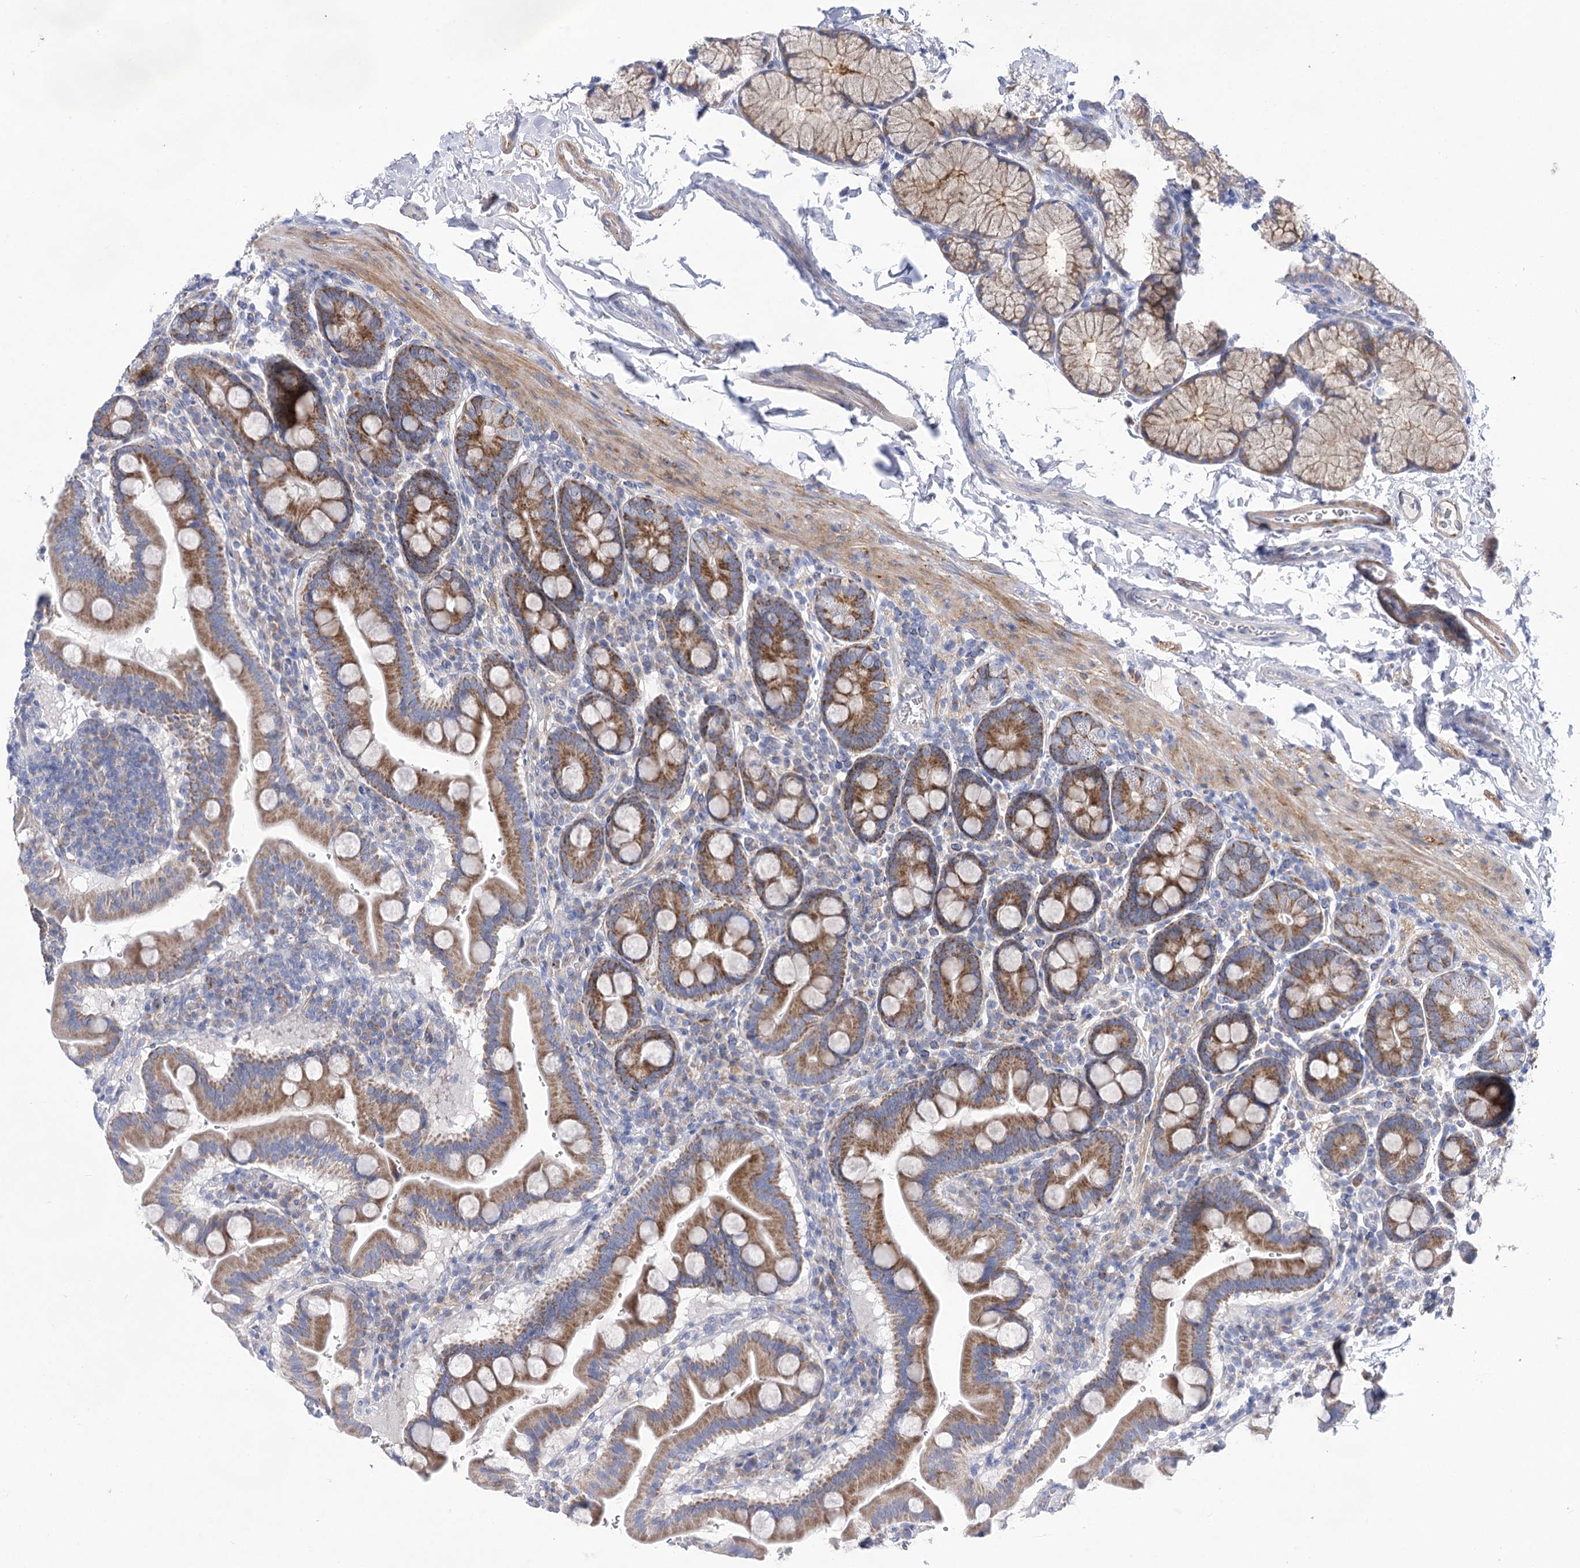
{"staining": {"intensity": "moderate", "quantity": ">75%", "location": "cytoplasmic/membranous"}, "tissue": "duodenum", "cell_type": "Glandular cells", "image_type": "normal", "snomed": [{"axis": "morphology", "description": "Normal tissue, NOS"}, {"axis": "morphology", "description": "Adenocarcinoma, NOS"}, {"axis": "topography", "description": "Pancreas"}, {"axis": "topography", "description": "Duodenum"}], "caption": "Protein staining of normal duodenum shows moderate cytoplasmic/membranous expression in approximately >75% of glandular cells.", "gene": "COX15", "patient": {"sex": "male", "age": 50}}